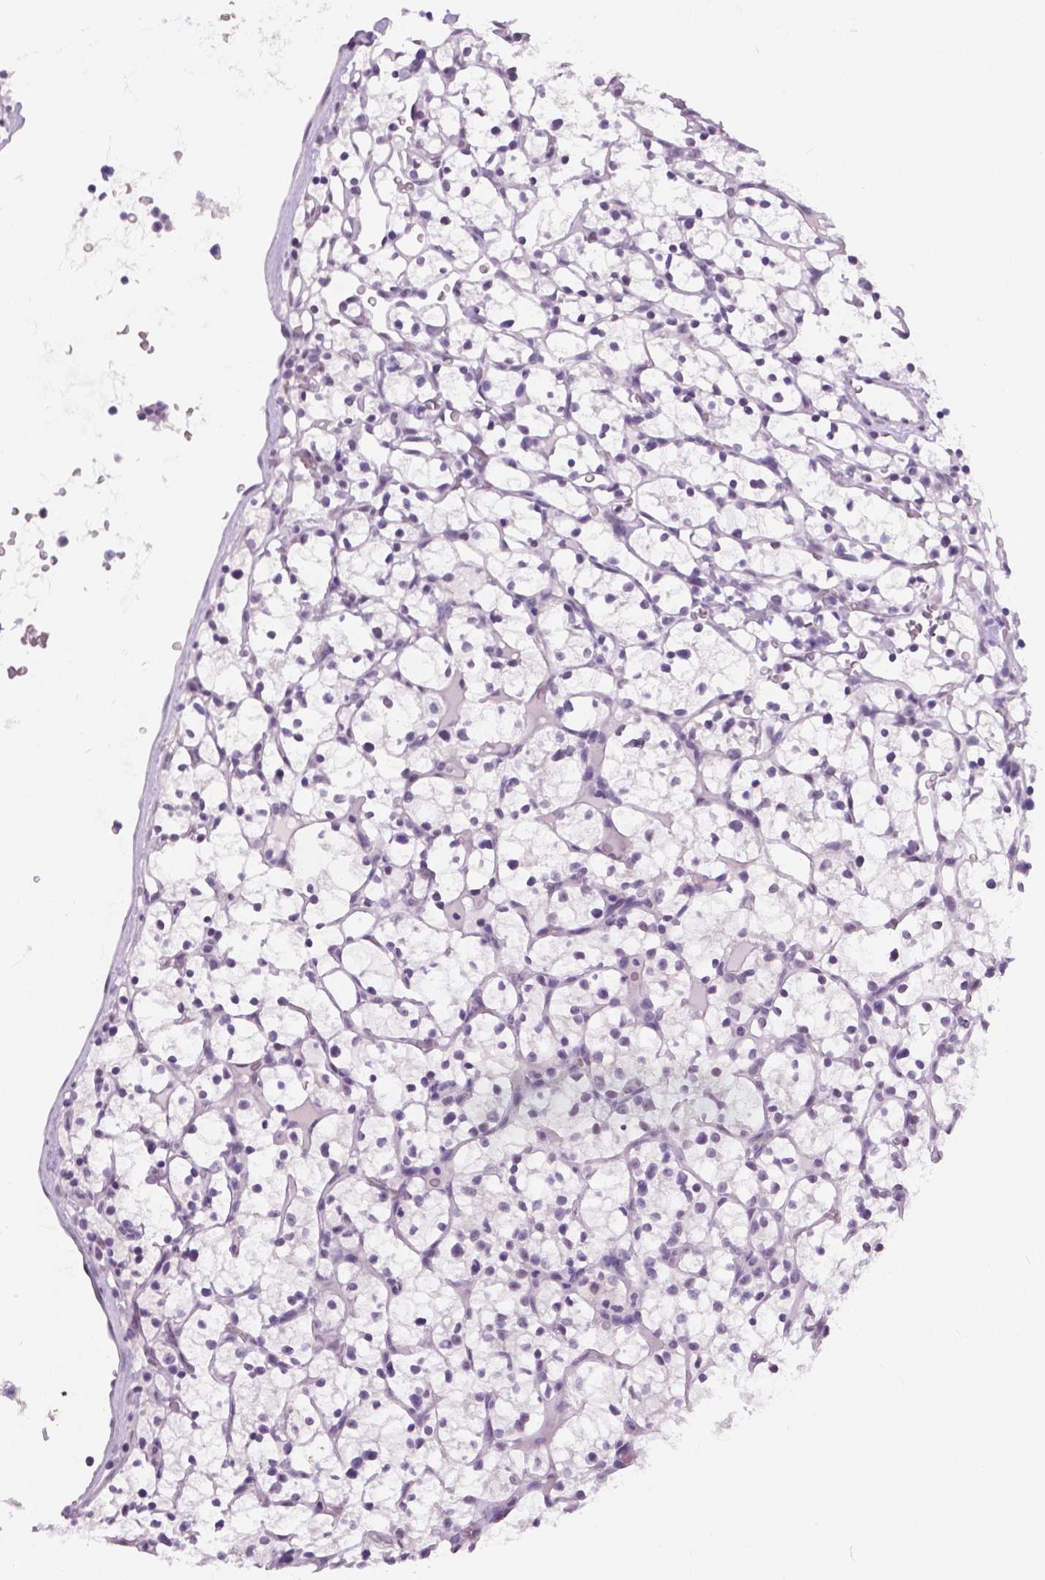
{"staining": {"intensity": "negative", "quantity": "none", "location": "none"}, "tissue": "renal cancer", "cell_type": "Tumor cells", "image_type": "cancer", "snomed": [{"axis": "morphology", "description": "Adenocarcinoma, NOS"}, {"axis": "topography", "description": "Kidney"}], "caption": "Immunohistochemistry (IHC) micrograph of neoplastic tissue: renal cancer (adenocarcinoma) stained with DAB displays no significant protein expression in tumor cells.", "gene": "MYOM1", "patient": {"sex": "female", "age": 64}}